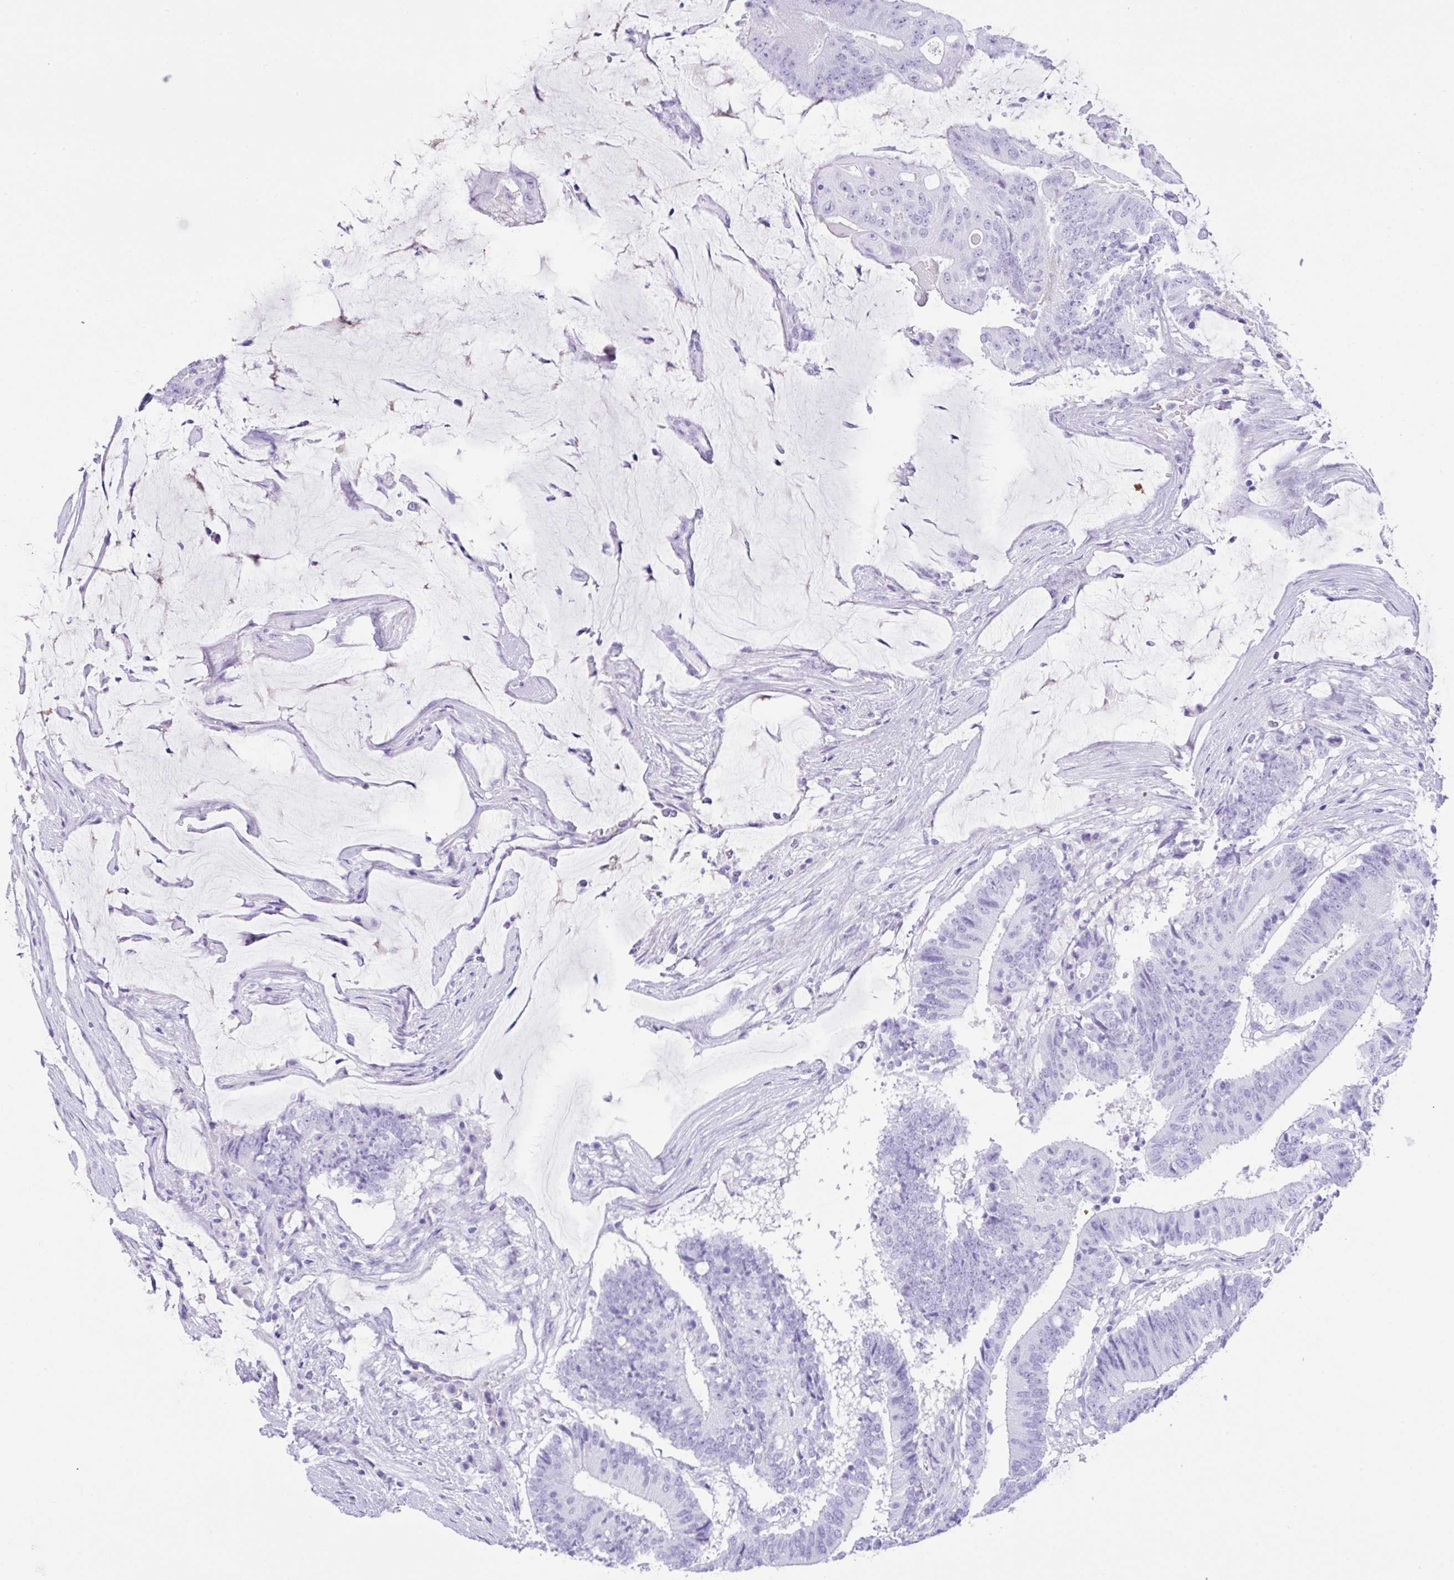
{"staining": {"intensity": "negative", "quantity": "none", "location": "none"}, "tissue": "colorectal cancer", "cell_type": "Tumor cells", "image_type": "cancer", "snomed": [{"axis": "morphology", "description": "Adenocarcinoma, NOS"}, {"axis": "topography", "description": "Colon"}], "caption": "Micrograph shows no protein expression in tumor cells of colorectal adenocarcinoma tissue. (Stains: DAB immunohistochemistry (IHC) with hematoxylin counter stain, Microscopy: brightfield microscopy at high magnification).", "gene": "CPA1", "patient": {"sex": "female", "age": 43}}